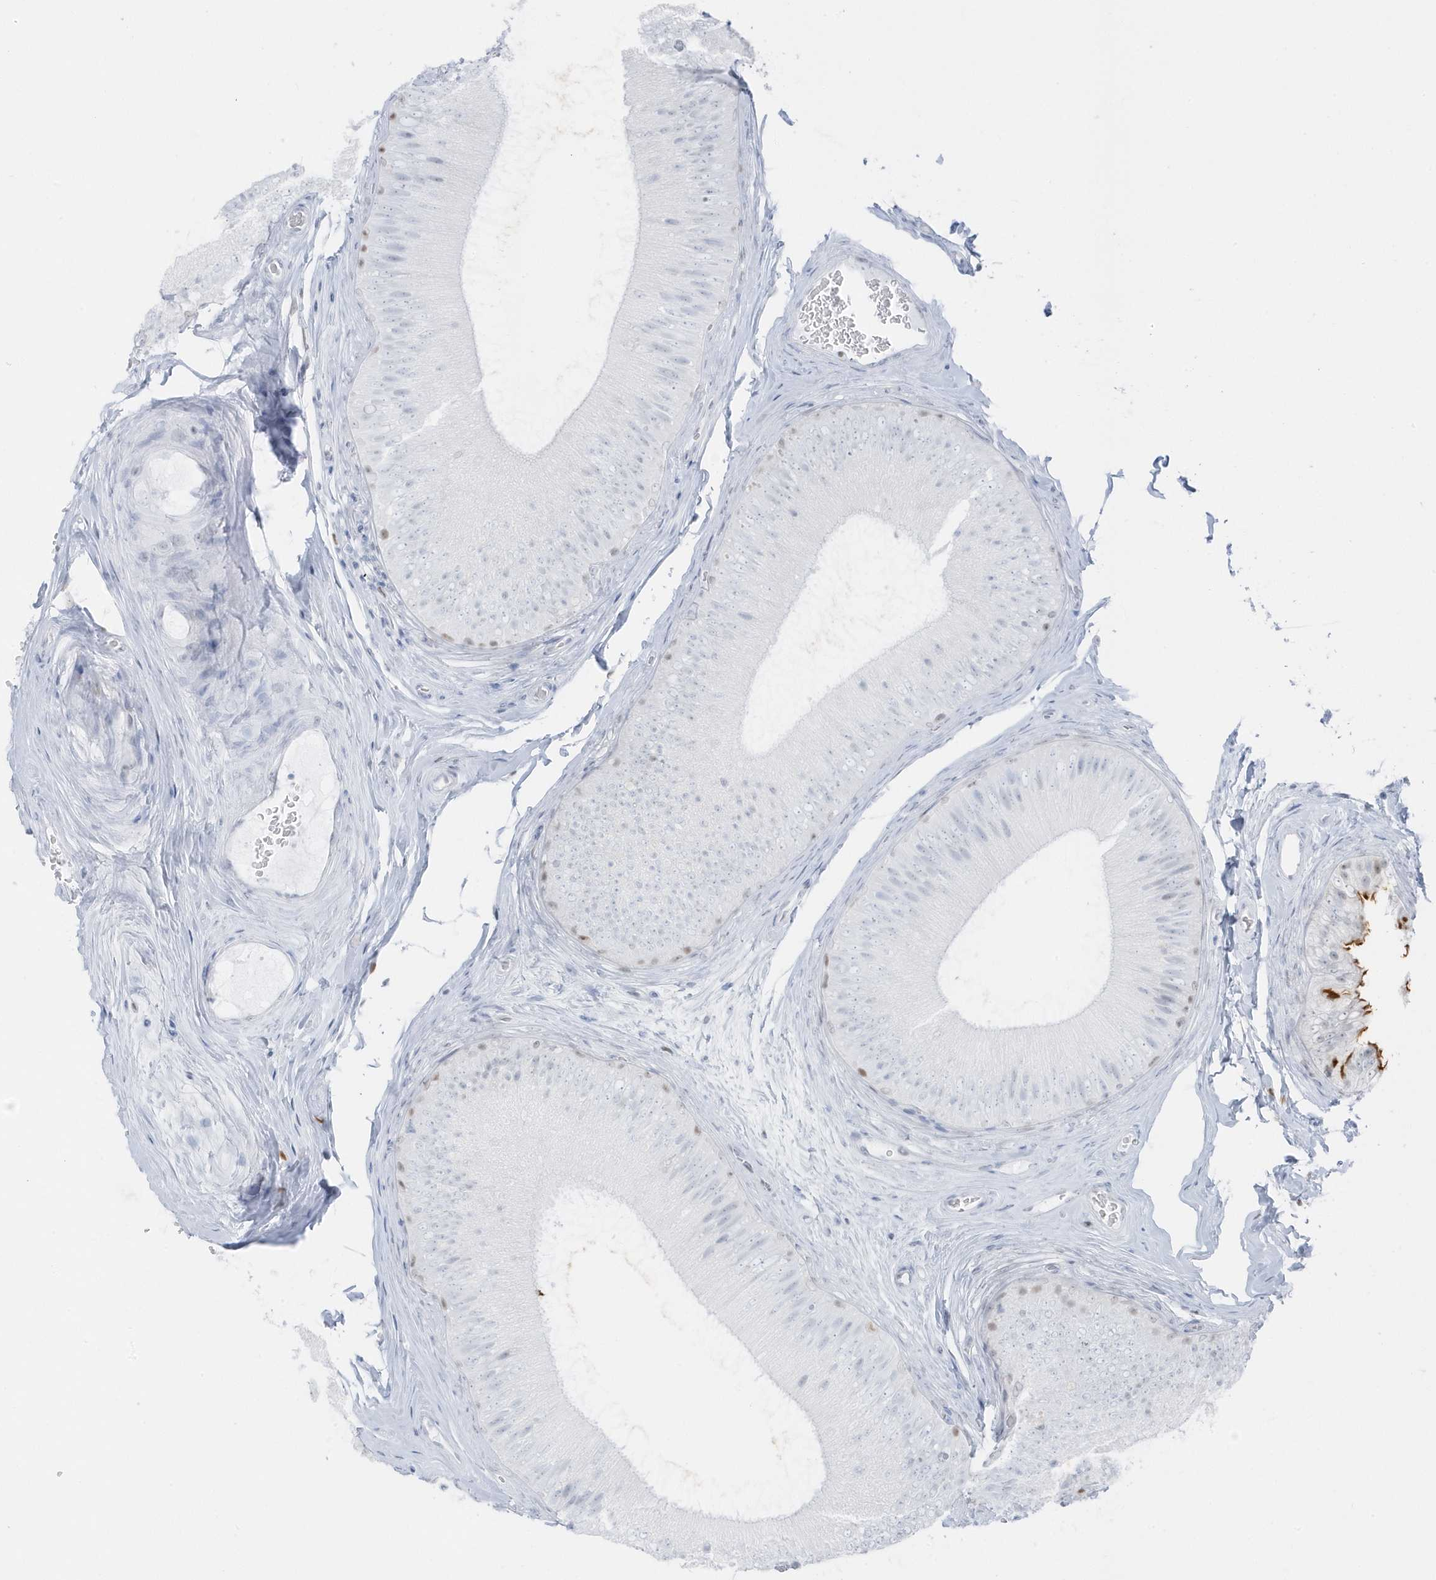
{"staining": {"intensity": "moderate", "quantity": "<25%", "location": "nuclear"}, "tissue": "epididymis", "cell_type": "Glandular cells", "image_type": "normal", "snomed": [{"axis": "morphology", "description": "Normal tissue, NOS"}, {"axis": "topography", "description": "Epididymis"}], "caption": "This micrograph reveals IHC staining of normal human epididymis, with low moderate nuclear positivity in approximately <25% of glandular cells.", "gene": "SMIM34", "patient": {"sex": "male", "age": 45}}